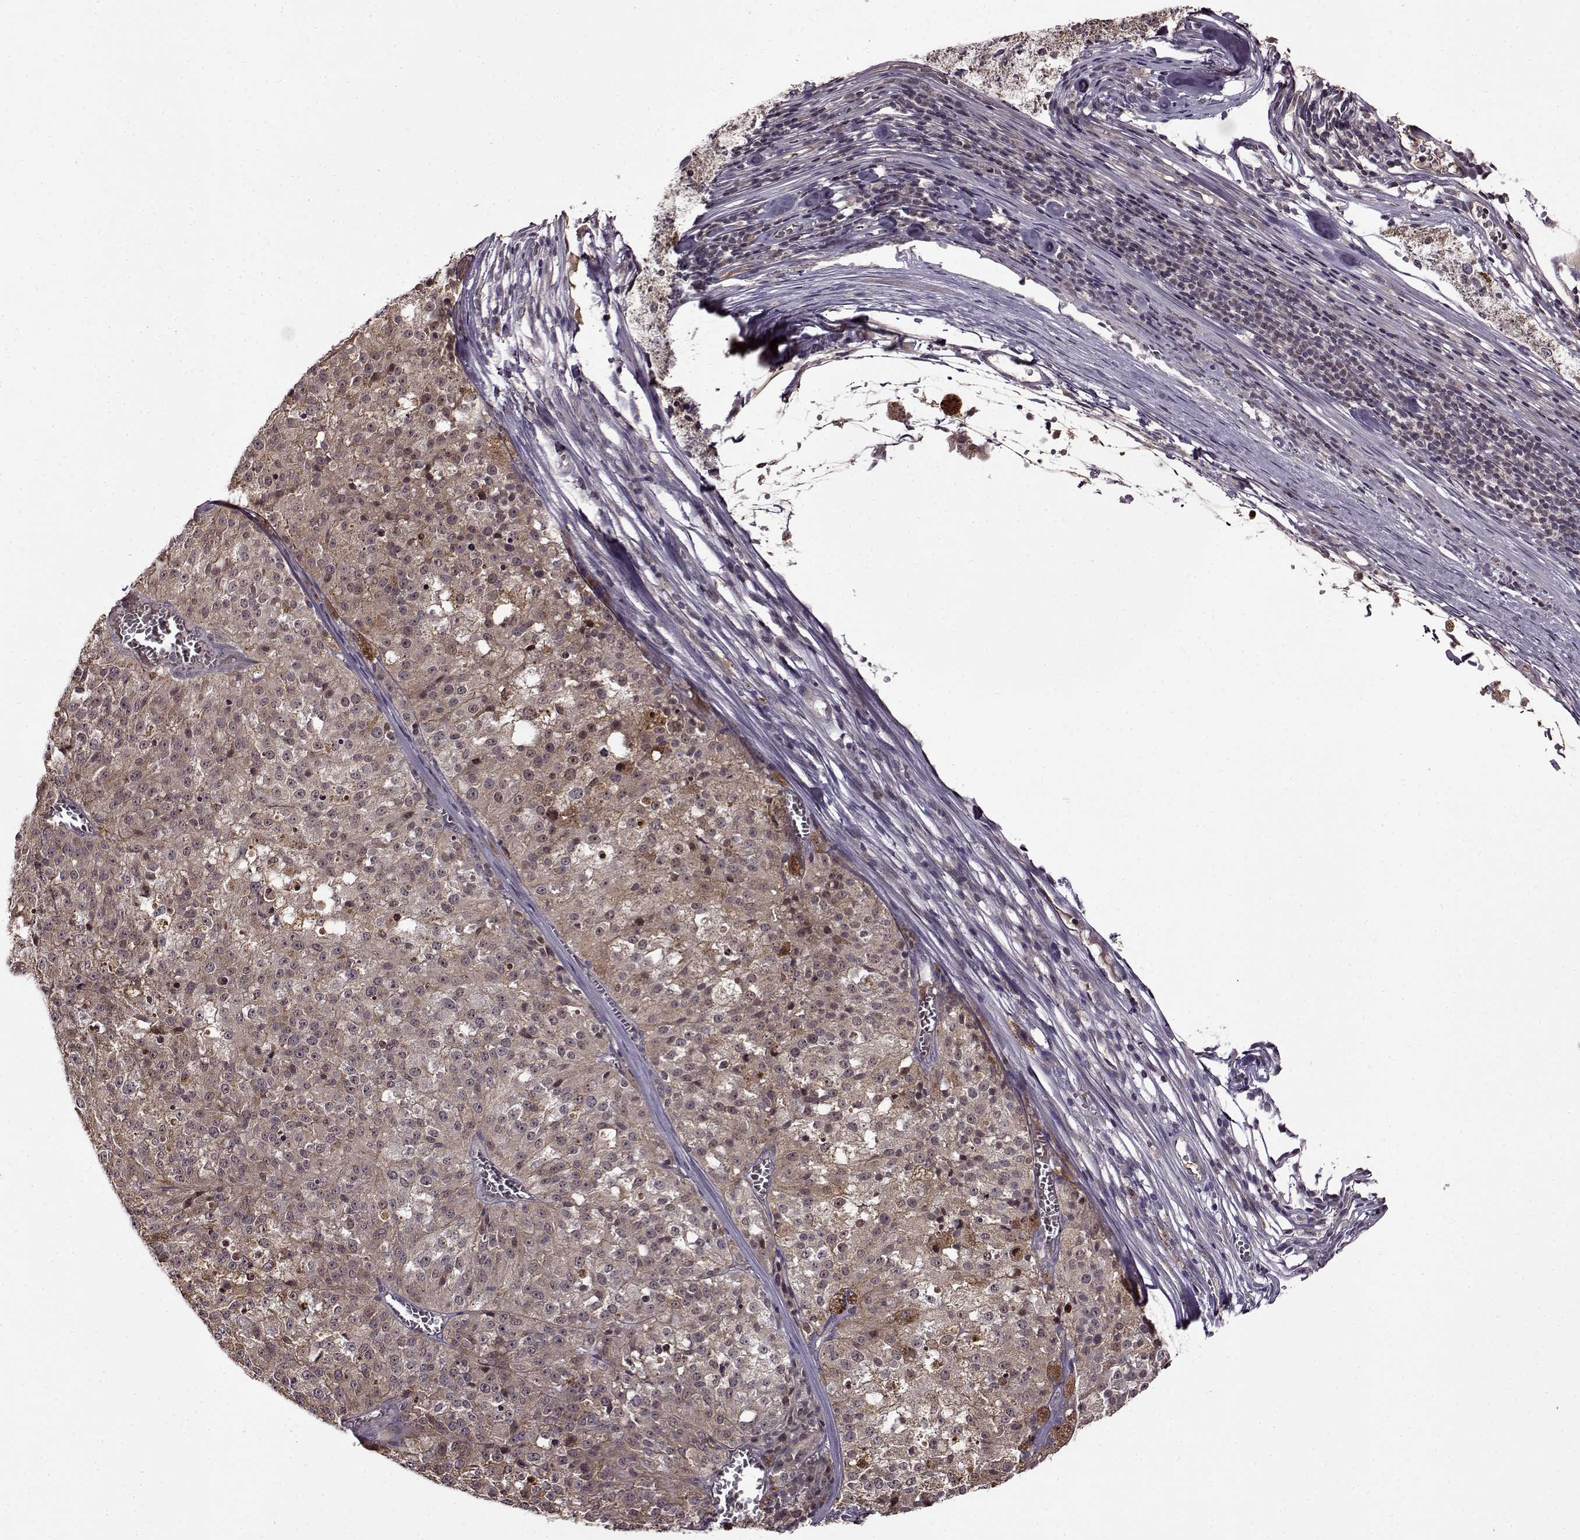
{"staining": {"intensity": "weak", "quantity": "<25%", "location": "cytoplasmic/membranous"}, "tissue": "melanoma", "cell_type": "Tumor cells", "image_type": "cancer", "snomed": [{"axis": "morphology", "description": "Malignant melanoma, Metastatic site"}, {"axis": "topography", "description": "Lymph node"}], "caption": "Tumor cells are negative for protein expression in human melanoma.", "gene": "MAIP1", "patient": {"sex": "female", "age": 64}}